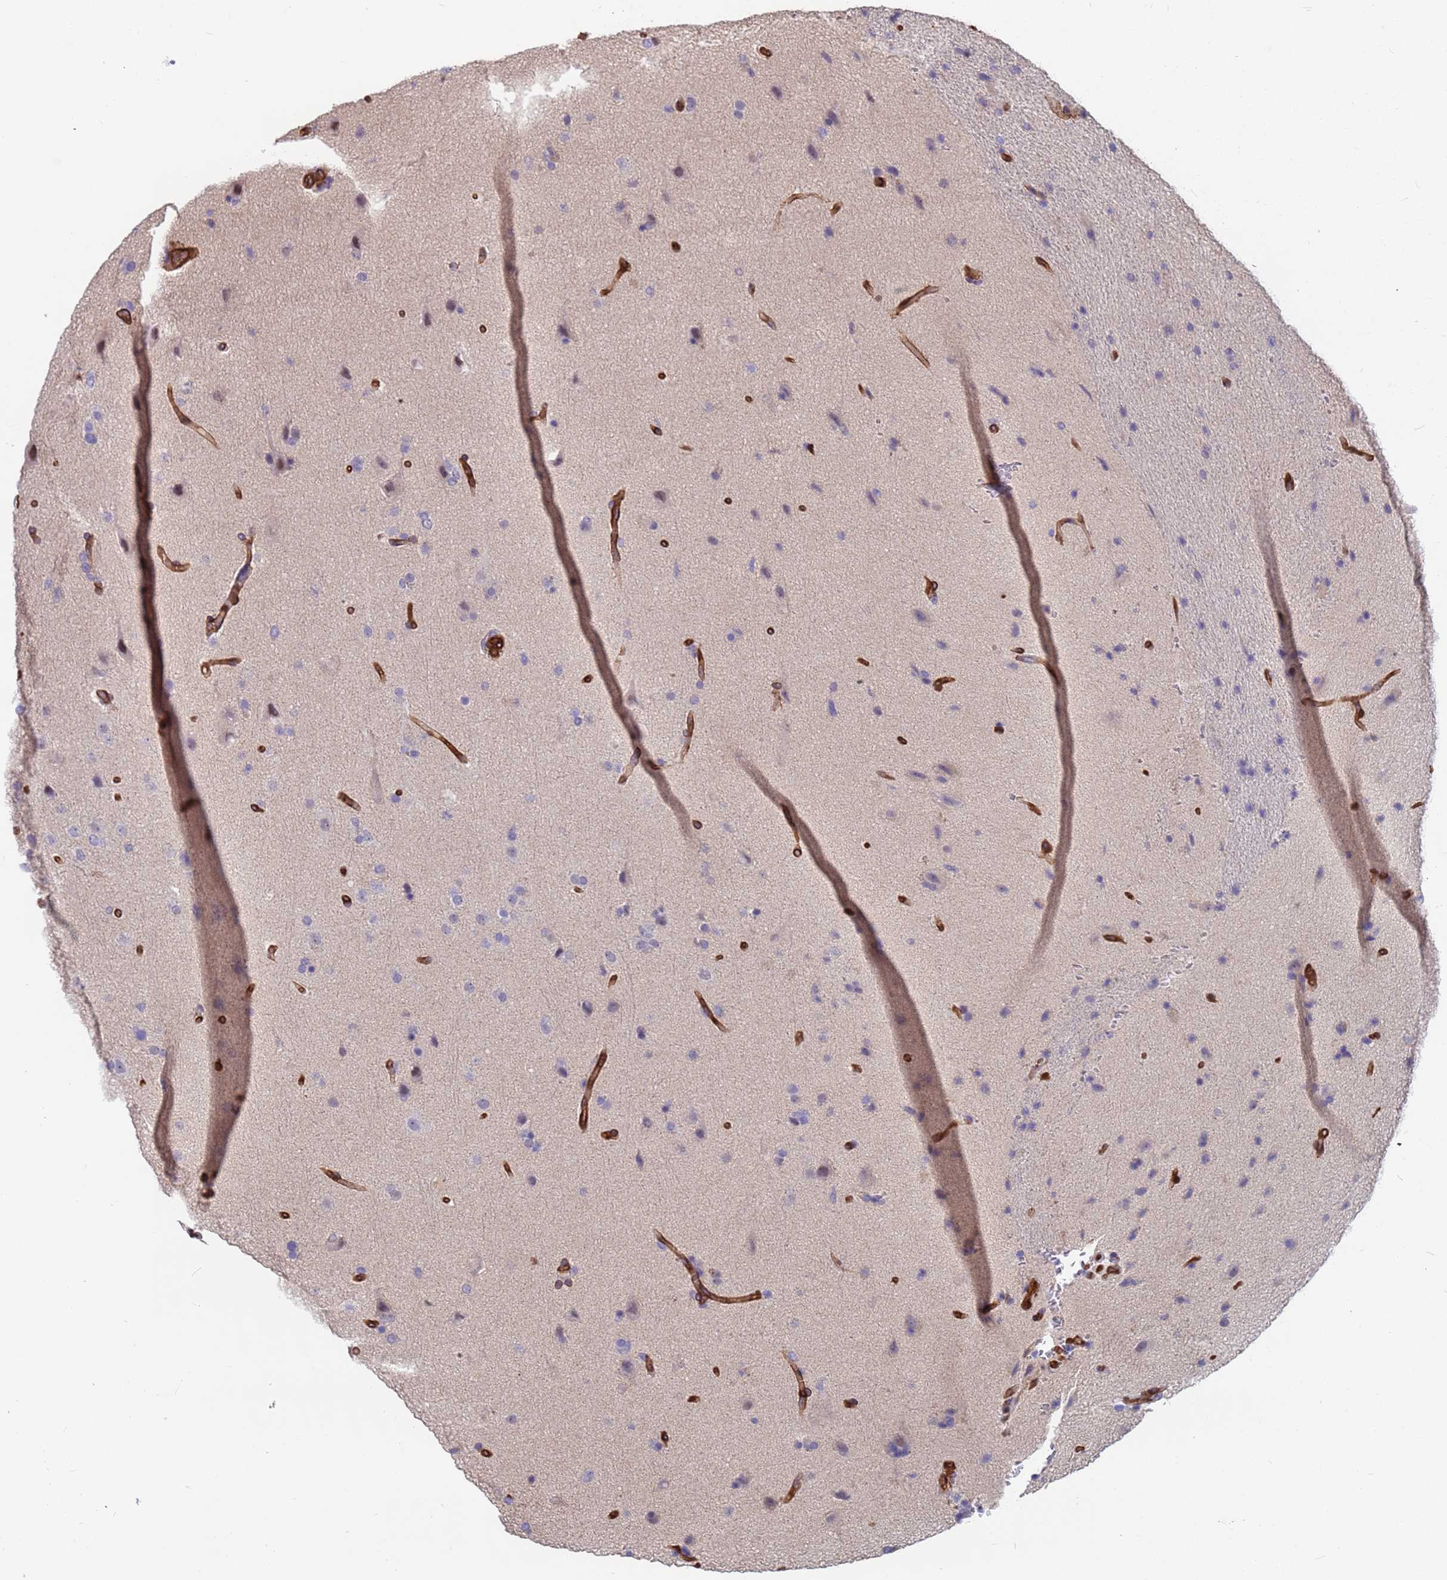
{"staining": {"intensity": "negative", "quantity": "none", "location": "none"}, "tissue": "glioma", "cell_type": "Tumor cells", "image_type": "cancer", "snomed": [{"axis": "morphology", "description": "Glioma, malignant, High grade"}, {"axis": "topography", "description": "Brain"}], "caption": "Tumor cells show no significant protein positivity in glioma.", "gene": "EHD2", "patient": {"sex": "male", "age": 72}}